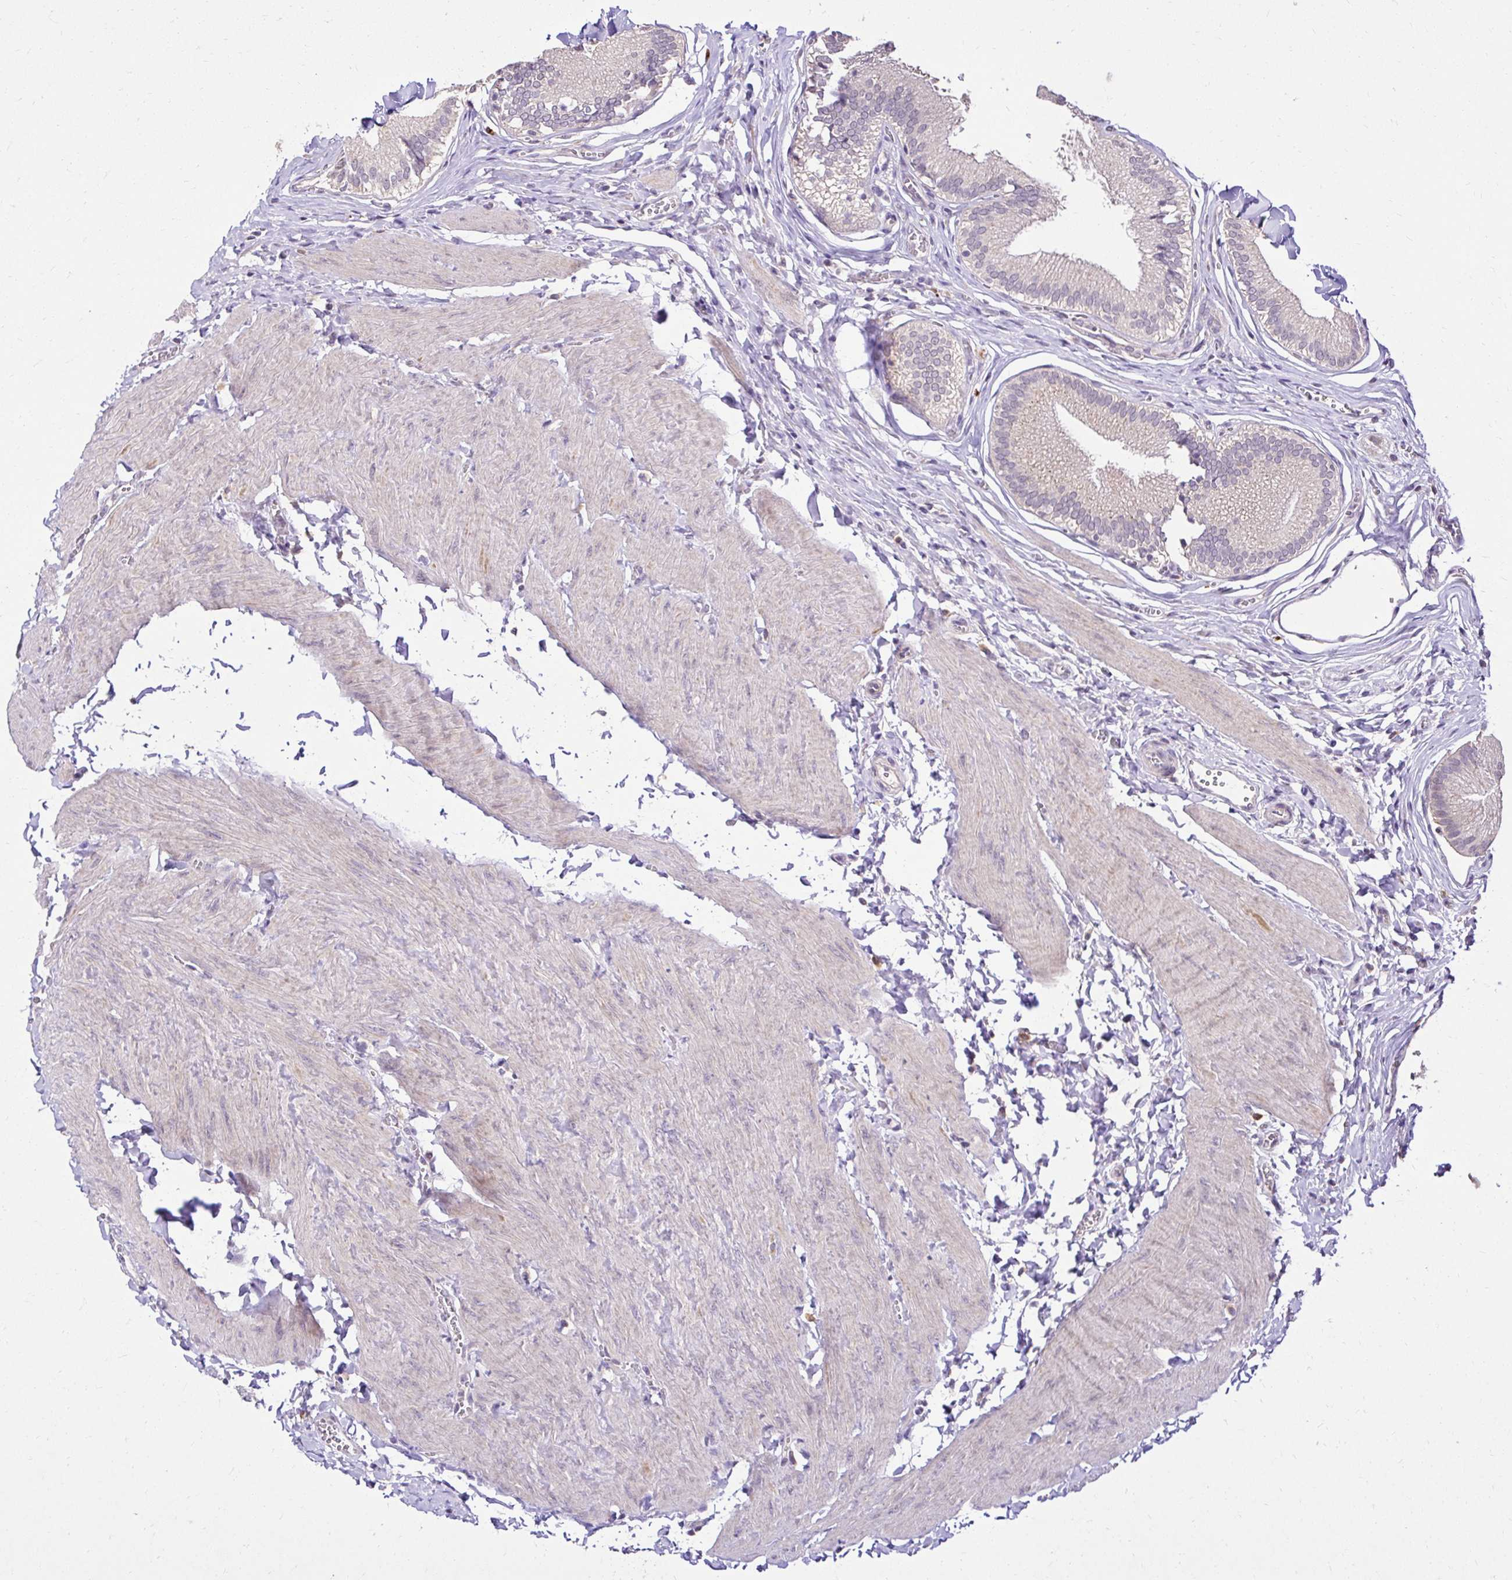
{"staining": {"intensity": "weak", "quantity": "25%-75%", "location": "cytoplasmic/membranous"}, "tissue": "gallbladder", "cell_type": "Glandular cells", "image_type": "normal", "snomed": [{"axis": "morphology", "description": "Normal tissue, NOS"}, {"axis": "topography", "description": "Gallbladder"}, {"axis": "topography", "description": "Peripheral nerve tissue"}], "caption": "An immunohistochemistry micrograph of normal tissue is shown. Protein staining in brown labels weak cytoplasmic/membranous positivity in gallbladder within glandular cells. (Brightfield microscopy of DAB IHC at high magnification).", "gene": "KIAA1210", "patient": {"sex": "male", "age": 17}}